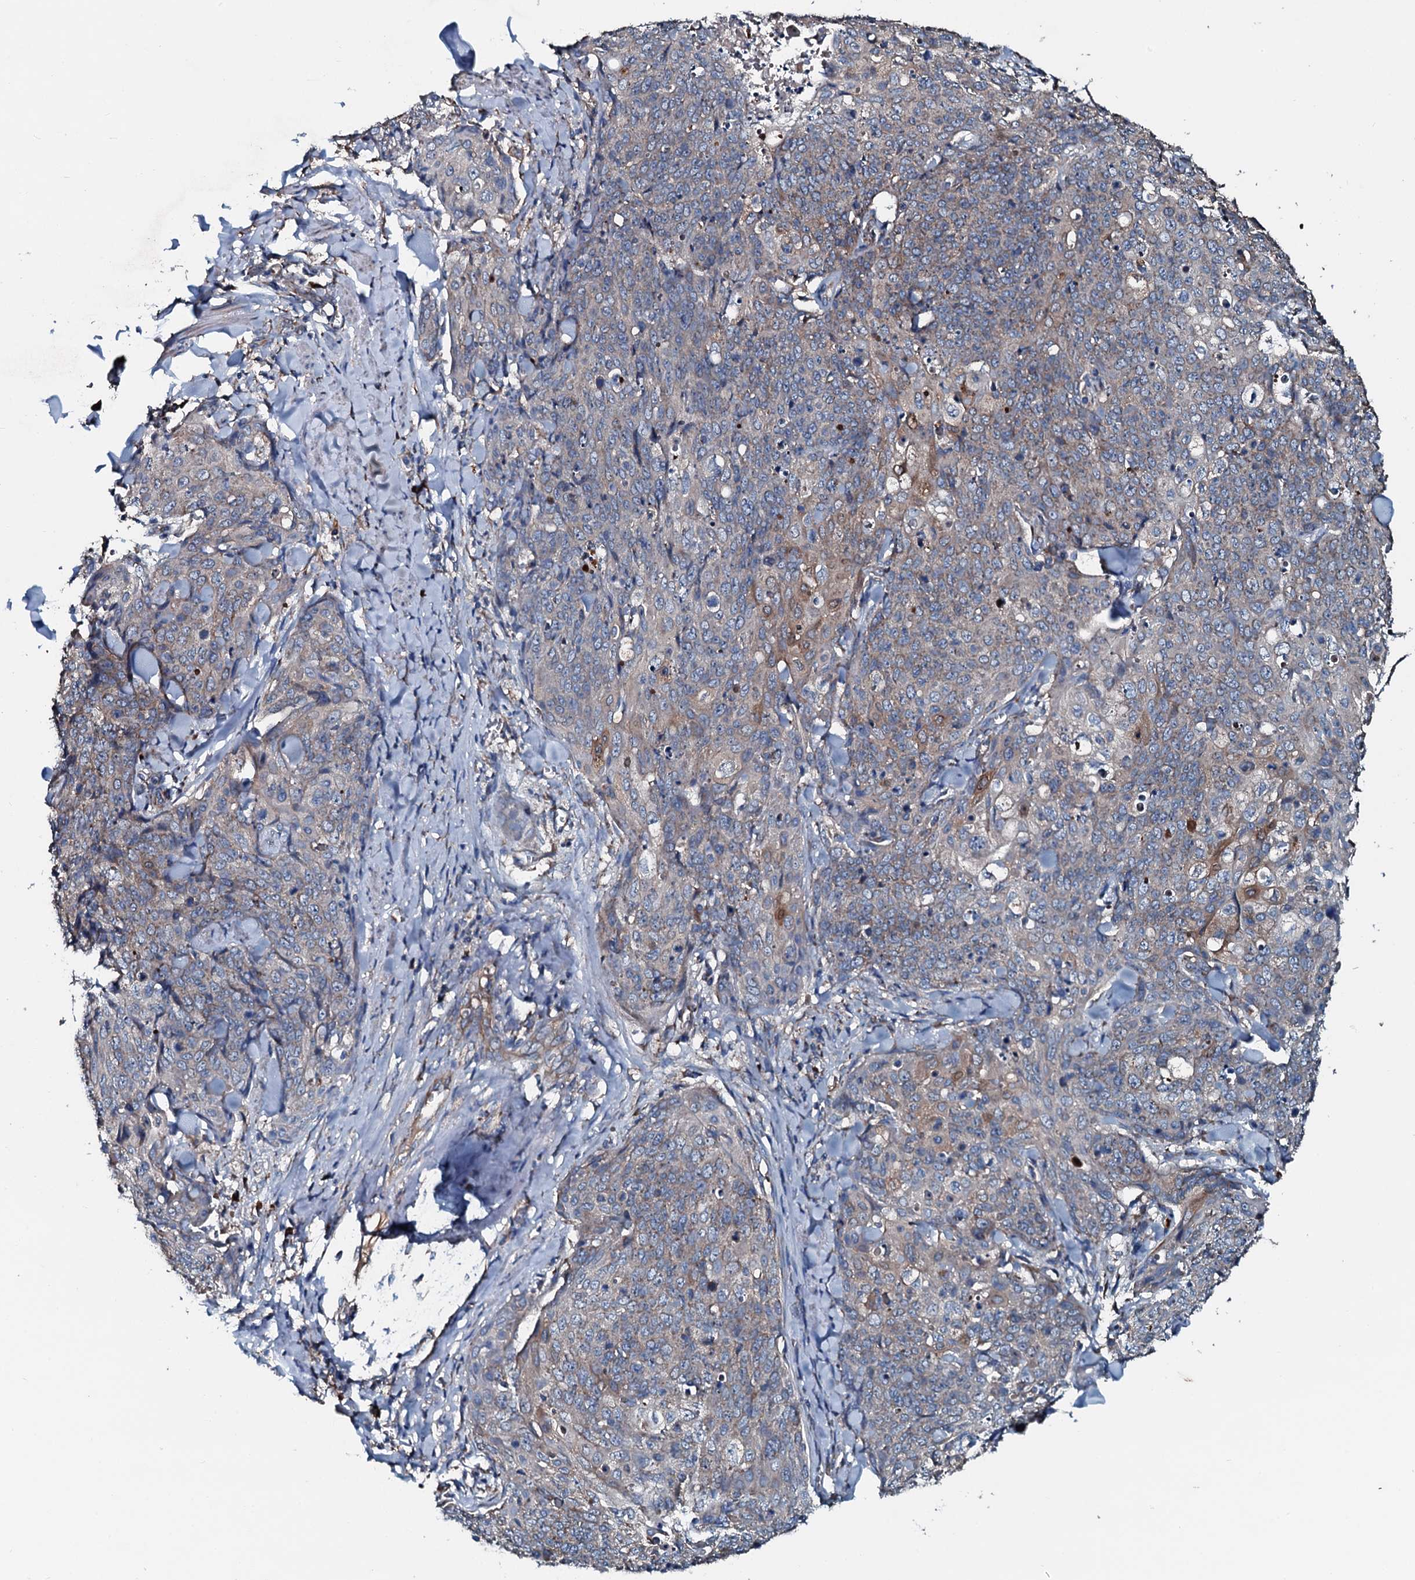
{"staining": {"intensity": "weak", "quantity": "<25%", "location": "cytoplasmic/membranous"}, "tissue": "skin cancer", "cell_type": "Tumor cells", "image_type": "cancer", "snomed": [{"axis": "morphology", "description": "Squamous cell carcinoma, NOS"}, {"axis": "topography", "description": "Skin"}, {"axis": "topography", "description": "Vulva"}], "caption": "Tumor cells show no significant positivity in skin cancer.", "gene": "ACSS3", "patient": {"sex": "female", "age": 85}}